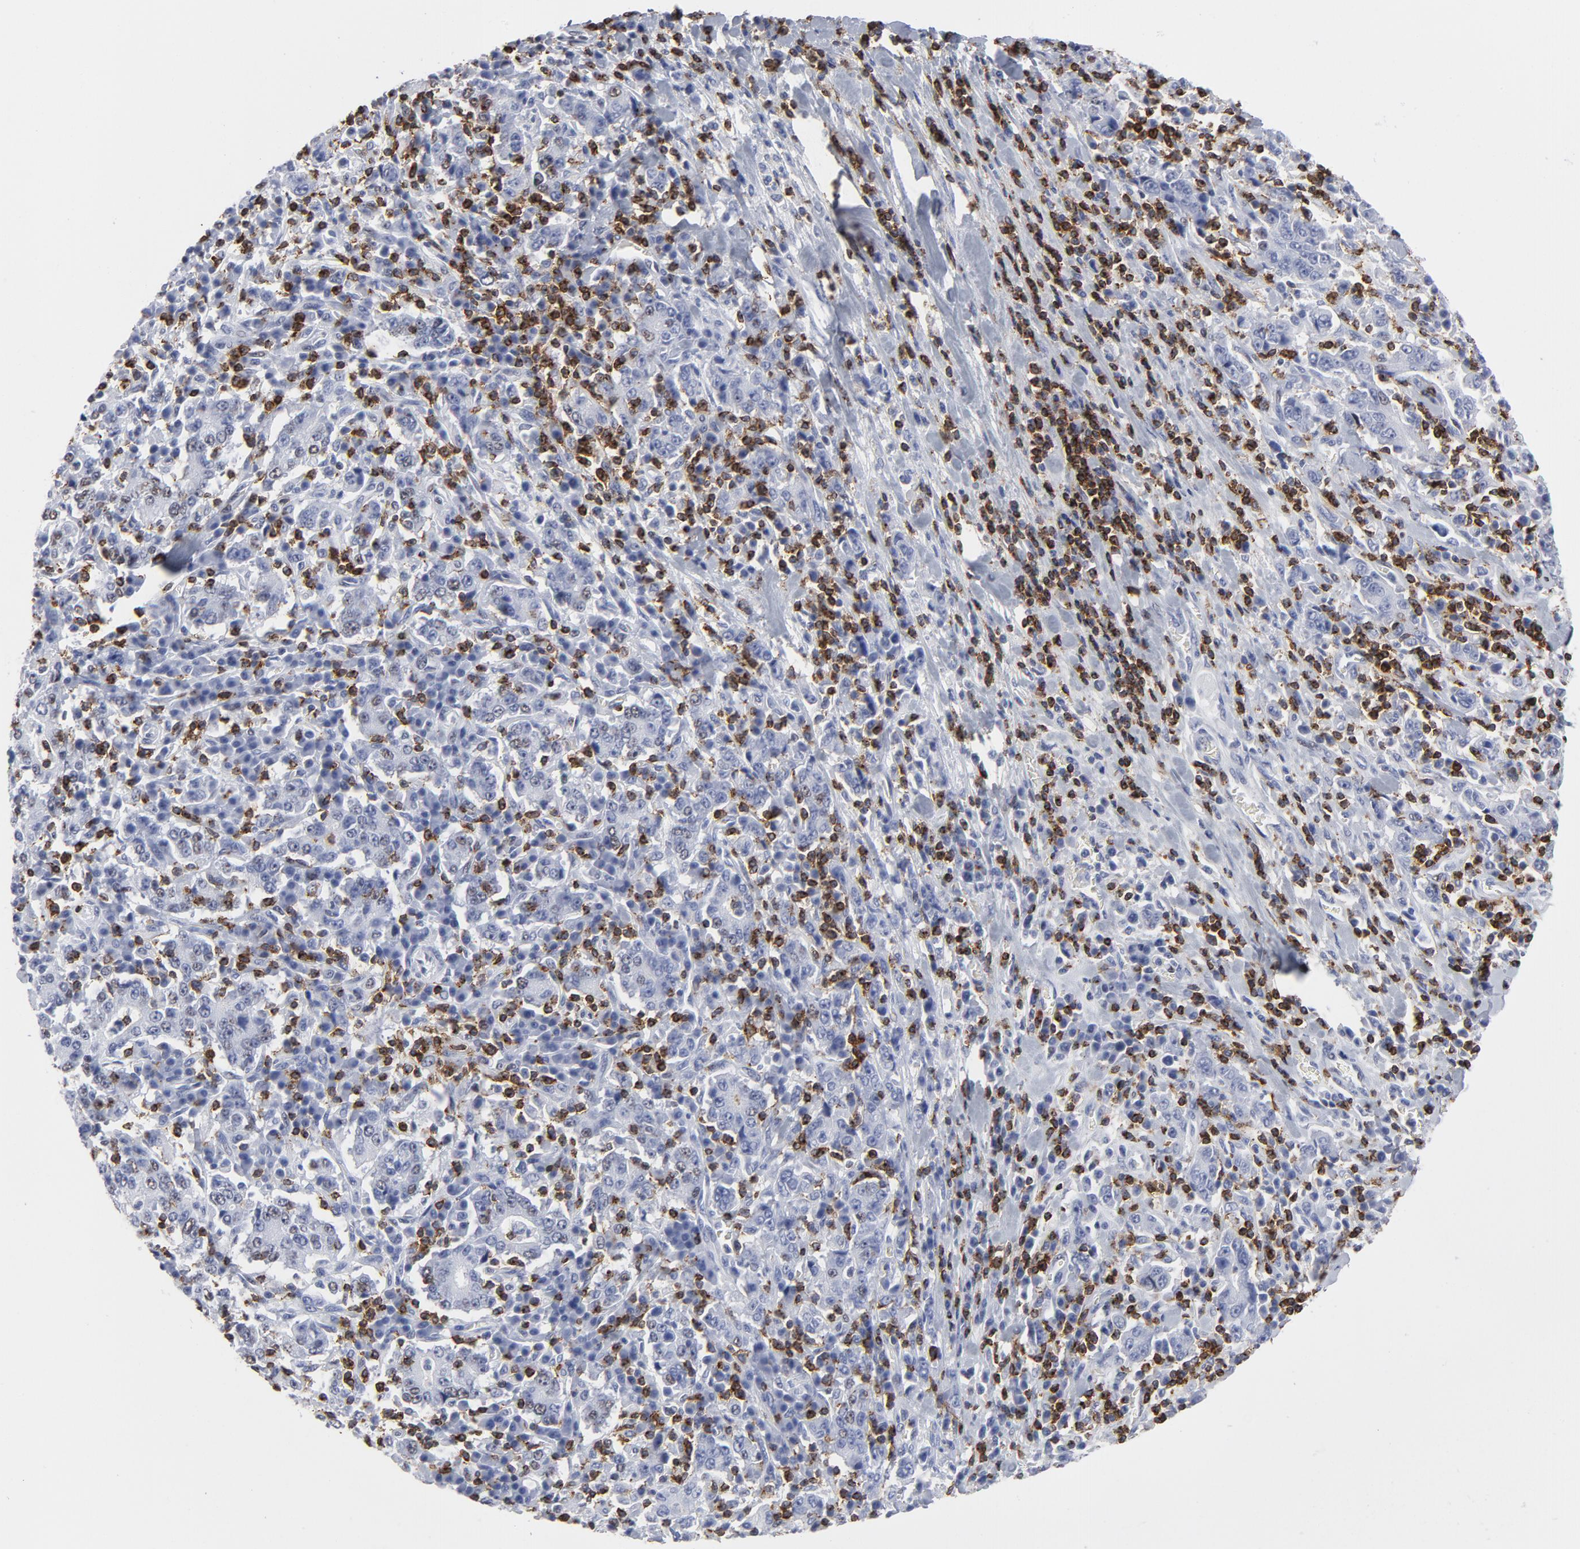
{"staining": {"intensity": "weak", "quantity": "<25%", "location": "nuclear"}, "tissue": "stomach cancer", "cell_type": "Tumor cells", "image_type": "cancer", "snomed": [{"axis": "morphology", "description": "Normal tissue, NOS"}, {"axis": "morphology", "description": "Adenocarcinoma, NOS"}, {"axis": "topography", "description": "Stomach, upper"}, {"axis": "topography", "description": "Stomach"}], "caption": "Tumor cells show no significant staining in adenocarcinoma (stomach).", "gene": "CD2", "patient": {"sex": "male", "age": 59}}